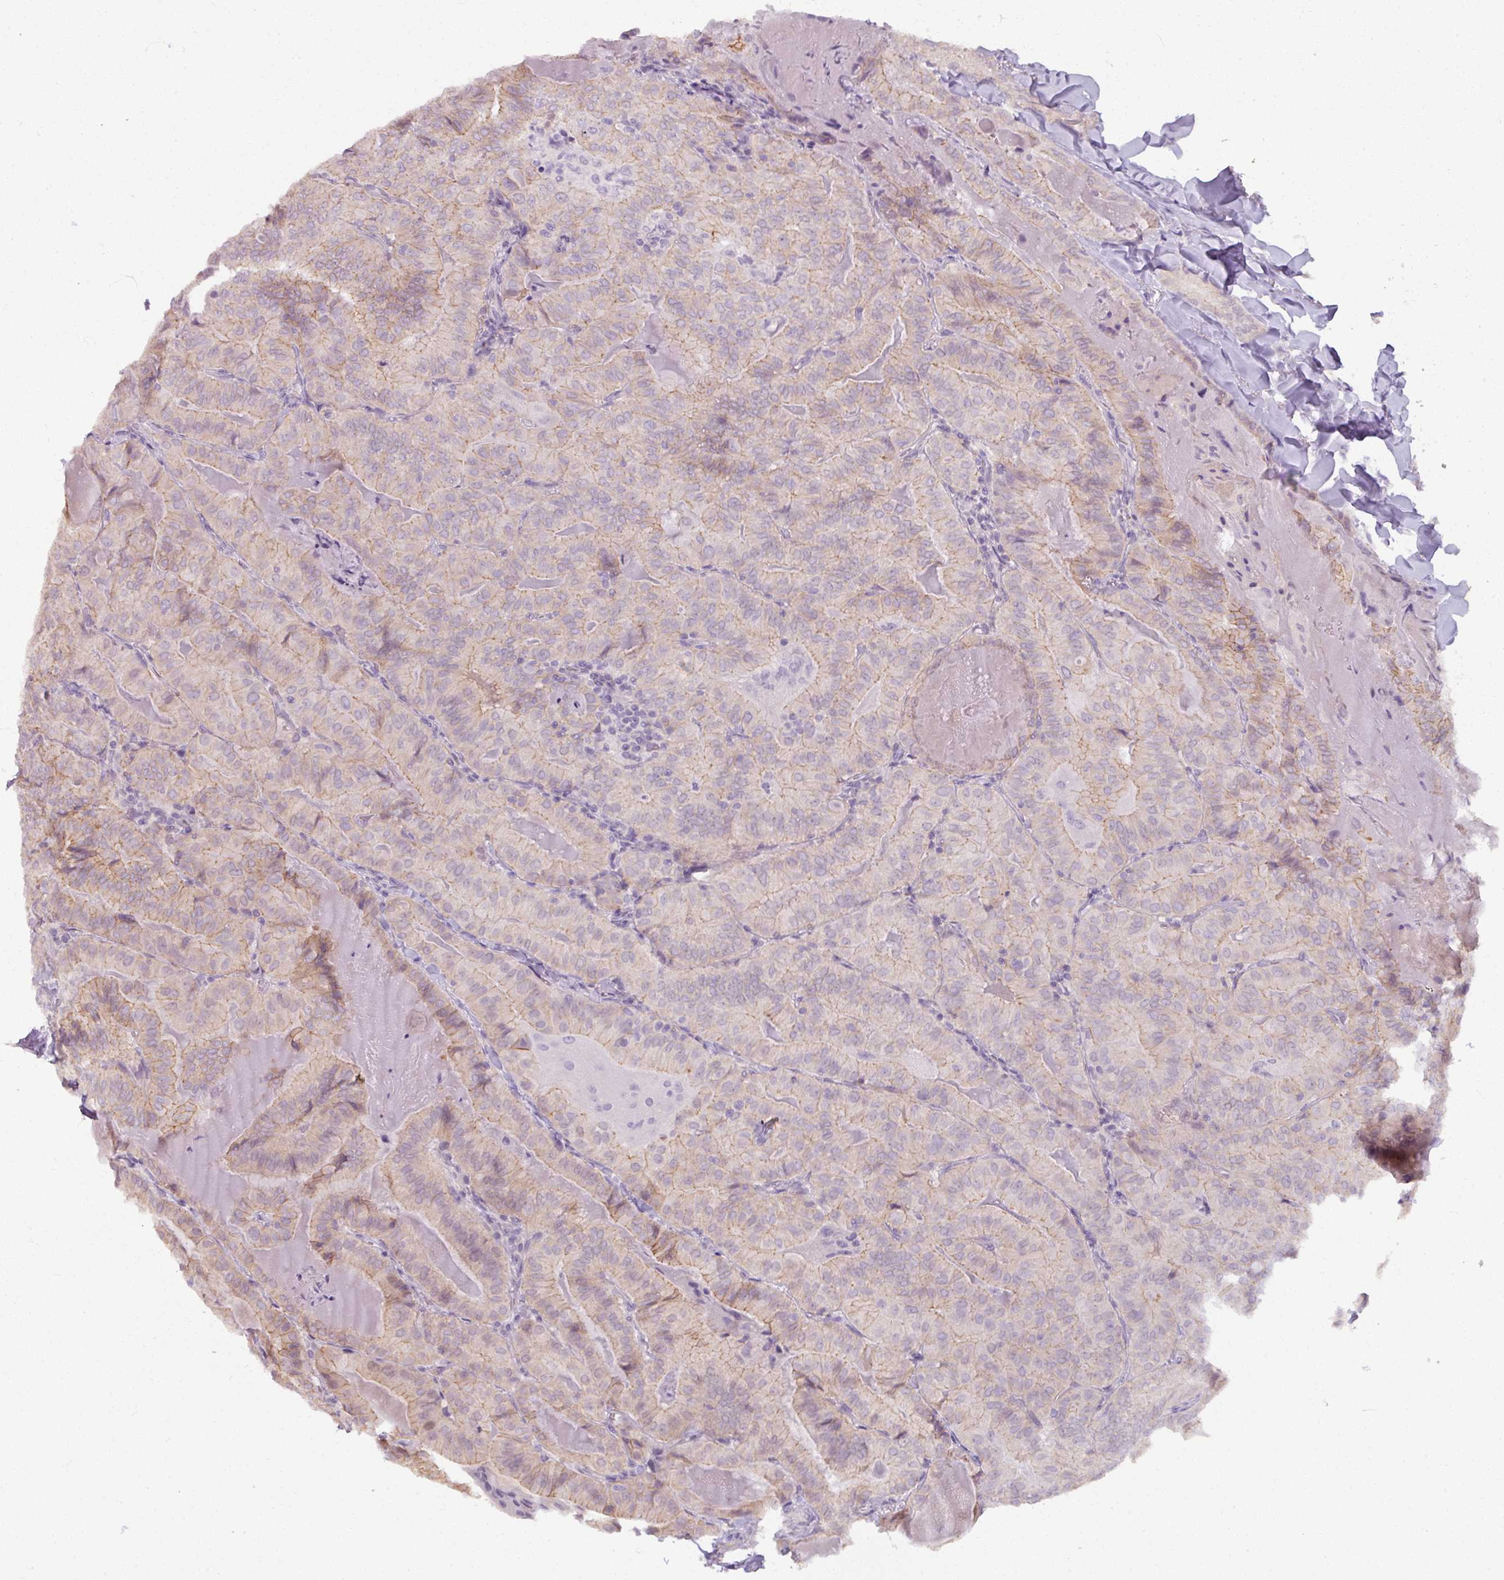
{"staining": {"intensity": "moderate", "quantity": "<25%", "location": "cytoplasmic/membranous"}, "tissue": "thyroid cancer", "cell_type": "Tumor cells", "image_type": "cancer", "snomed": [{"axis": "morphology", "description": "Papillary adenocarcinoma, NOS"}, {"axis": "topography", "description": "Thyroid gland"}], "caption": "Immunohistochemical staining of thyroid cancer (papillary adenocarcinoma) exhibits low levels of moderate cytoplasmic/membranous staining in about <25% of tumor cells.", "gene": "PNMA6A", "patient": {"sex": "female", "age": 68}}